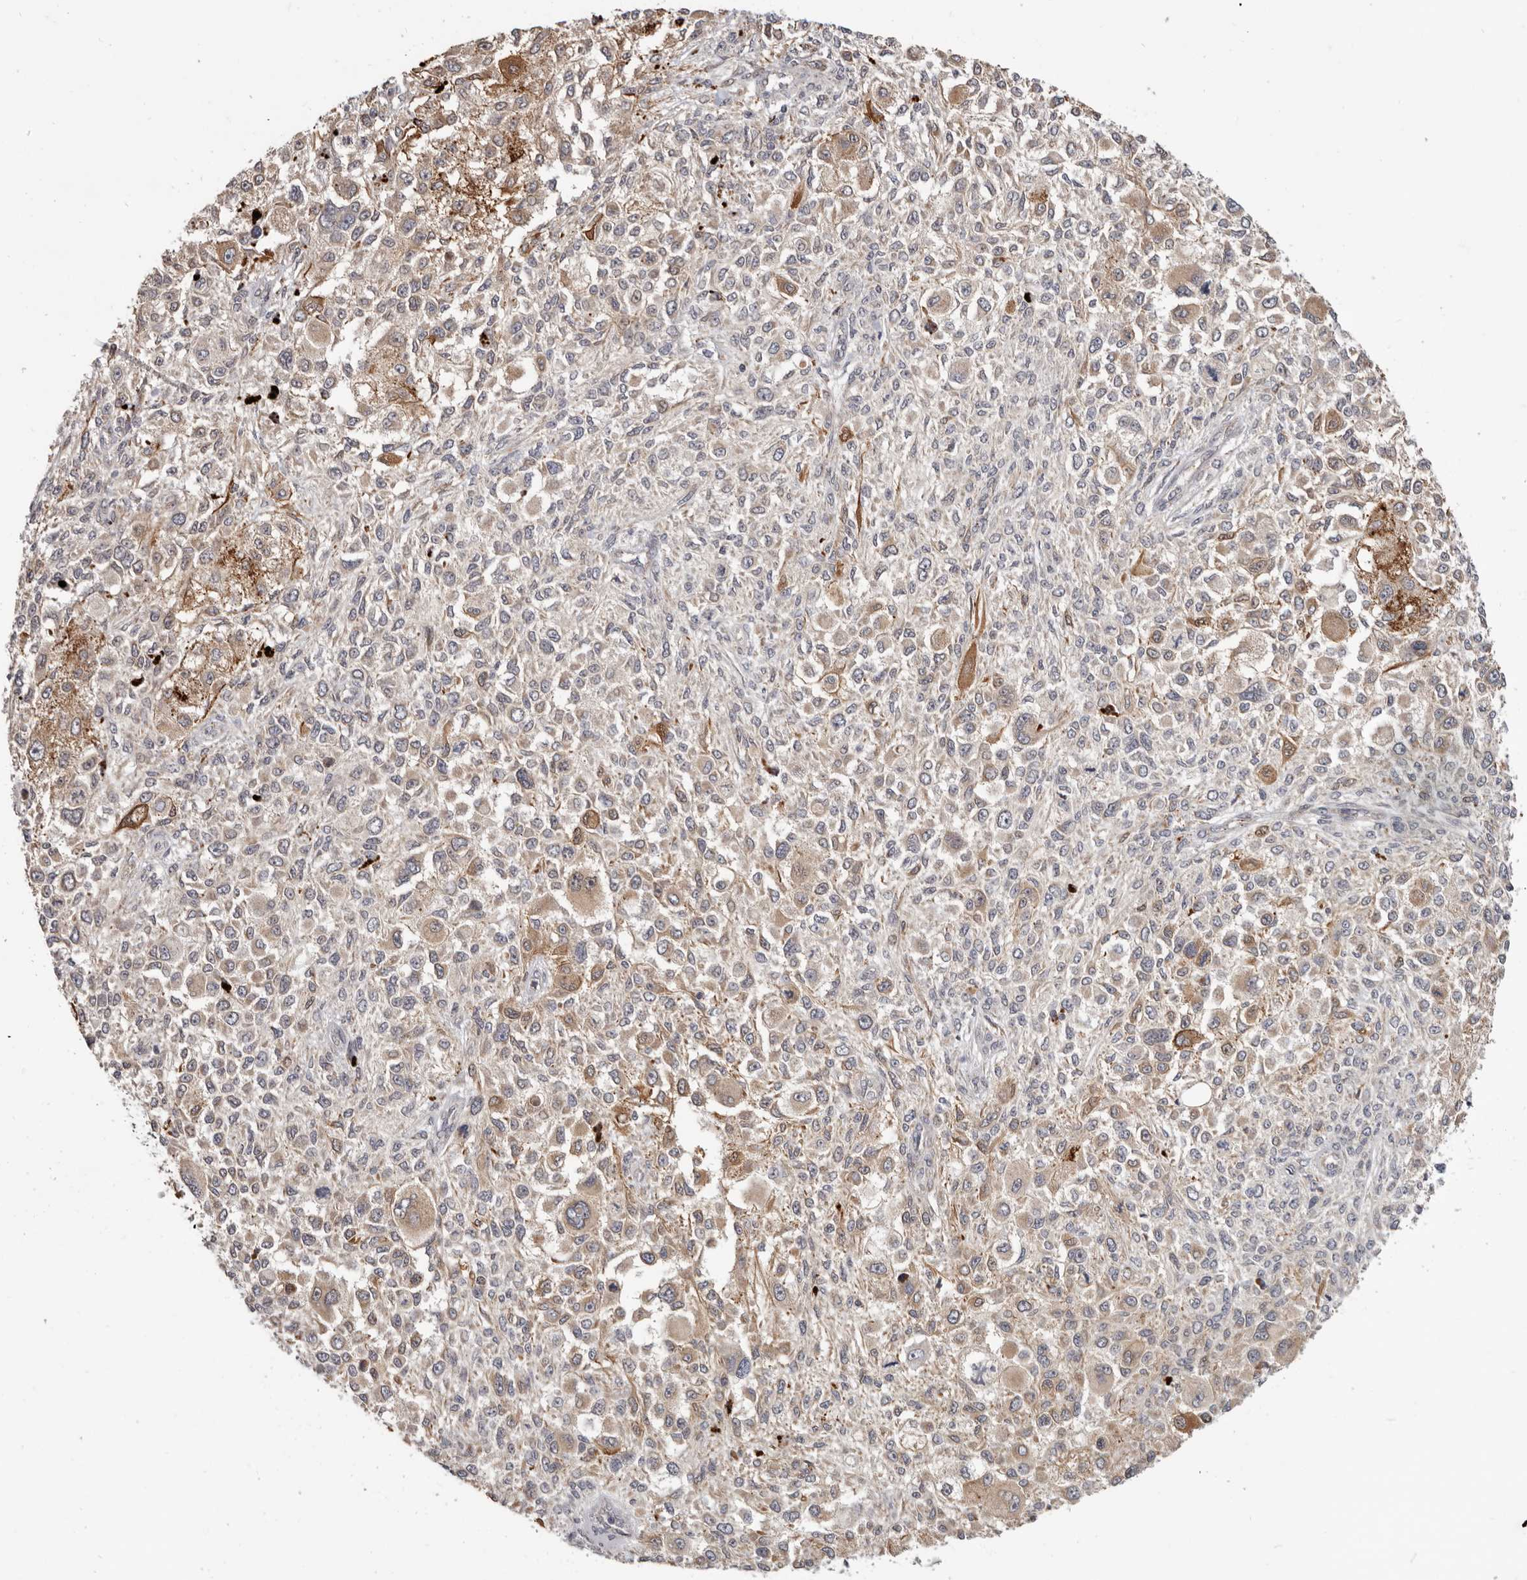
{"staining": {"intensity": "weak", "quantity": ">75%", "location": "cytoplasmic/membranous"}, "tissue": "melanoma", "cell_type": "Tumor cells", "image_type": "cancer", "snomed": [{"axis": "morphology", "description": "Necrosis, NOS"}, {"axis": "morphology", "description": "Malignant melanoma, NOS"}, {"axis": "topography", "description": "Skin"}], "caption": "Brown immunohistochemical staining in human melanoma exhibits weak cytoplasmic/membranous expression in approximately >75% of tumor cells. The staining is performed using DAB (3,3'-diaminobenzidine) brown chromogen to label protein expression. The nuclei are counter-stained blue using hematoxylin.", "gene": "TOR3A", "patient": {"sex": "female", "age": 87}}